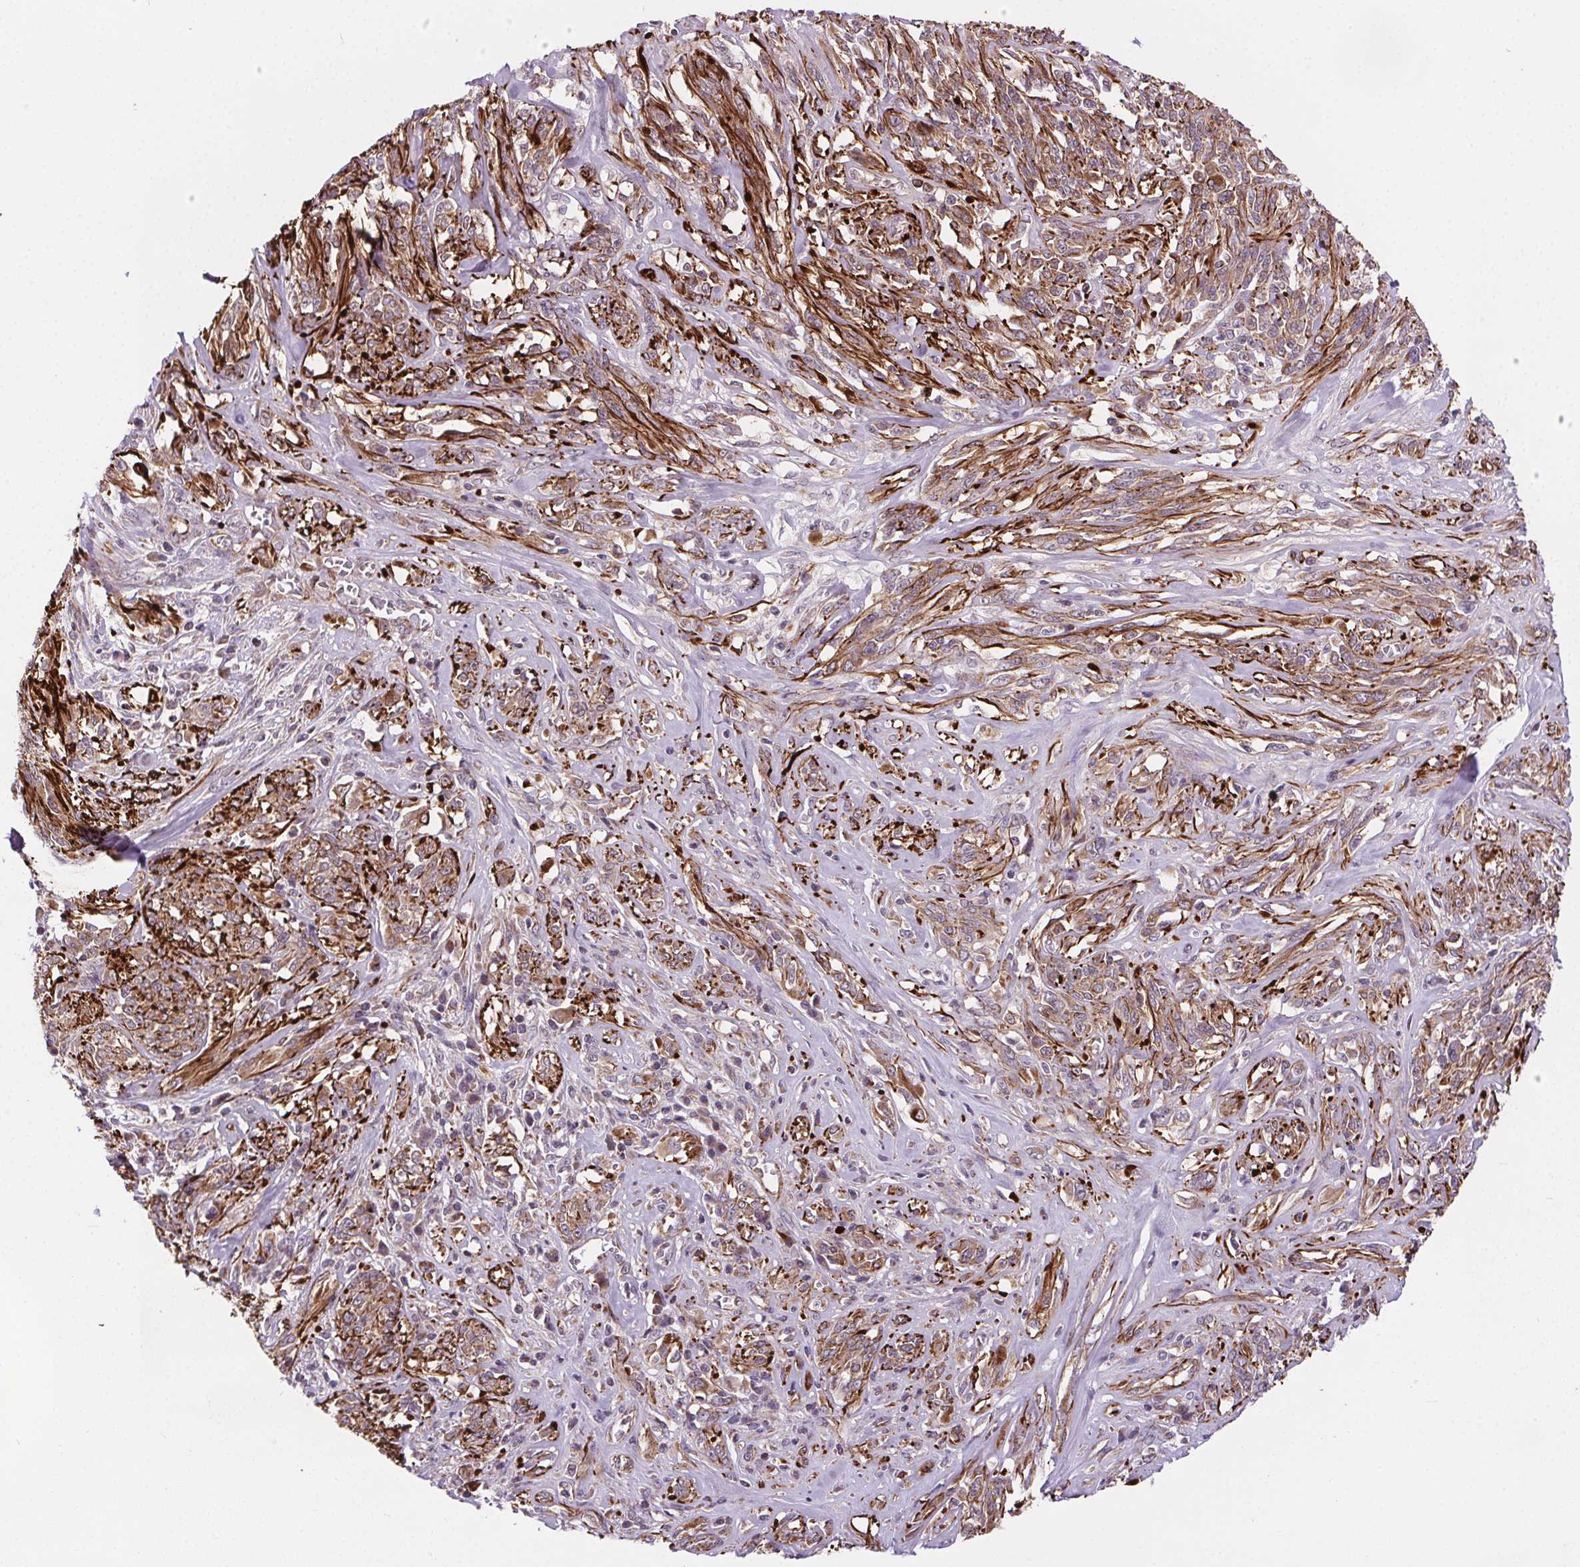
{"staining": {"intensity": "strong", "quantity": "25%-75%", "location": "cytoplasmic/membranous"}, "tissue": "melanoma", "cell_type": "Tumor cells", "image_type": "cancer", "snomed": [{"axis": "morphology", "description": "Malignant melanoma, NOS"}, {"axis": "topography", "description": "Skin"}], "caption": "Protein staining exhibits strong cytoplasmic/membranous positivity in about 25%-75% of tumor cells in melanoma.", "gene": "GOLT1B", "patient": {"sex": "female", "age": 91}}